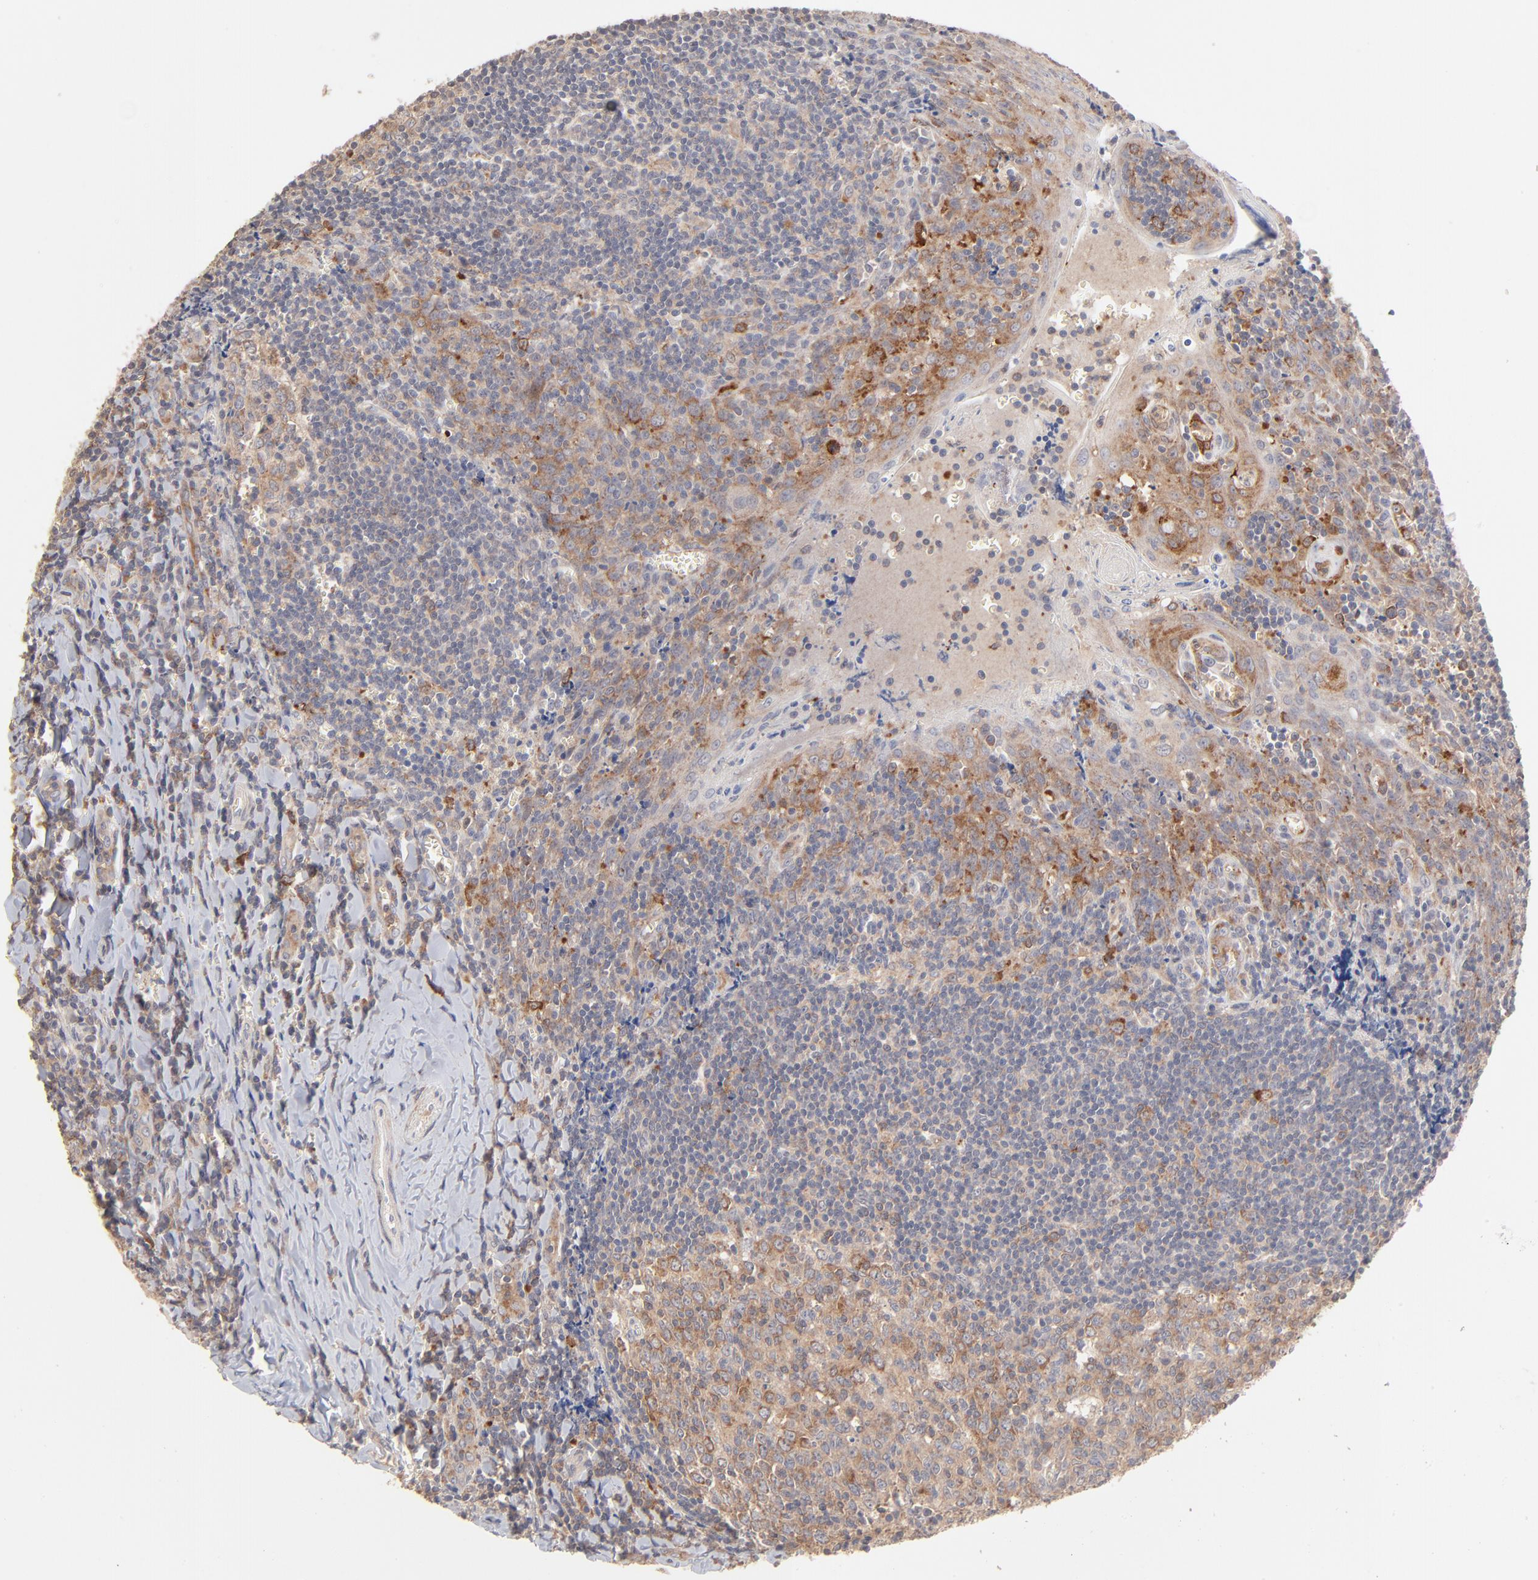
{"staining": {"intensity": "moderate", "quantity": "25%-75%", "location": "cytoplasmic/membranous"}, "tissue": "tonsil", "cell_type": "Germinal center cells", "image_type": "normal", "snomed": [{"axis": "morphology", "description": "Normal tissue, NOS"}, {"axis": "topography", "description": "Tonsil"}], "caption": "Immunohistochemistry (IHC) photomicrograph of benign tonsil: tonsil stained using IHC reveals medium levels of moderate protein expression localized specifically in the cytoplasmic/membranous of germinal center cells, appearing as a cytoplasmic/membranous brown color.", "gene": "IVNS1ABP", "patient": {"sex": "male", "age": 20}}